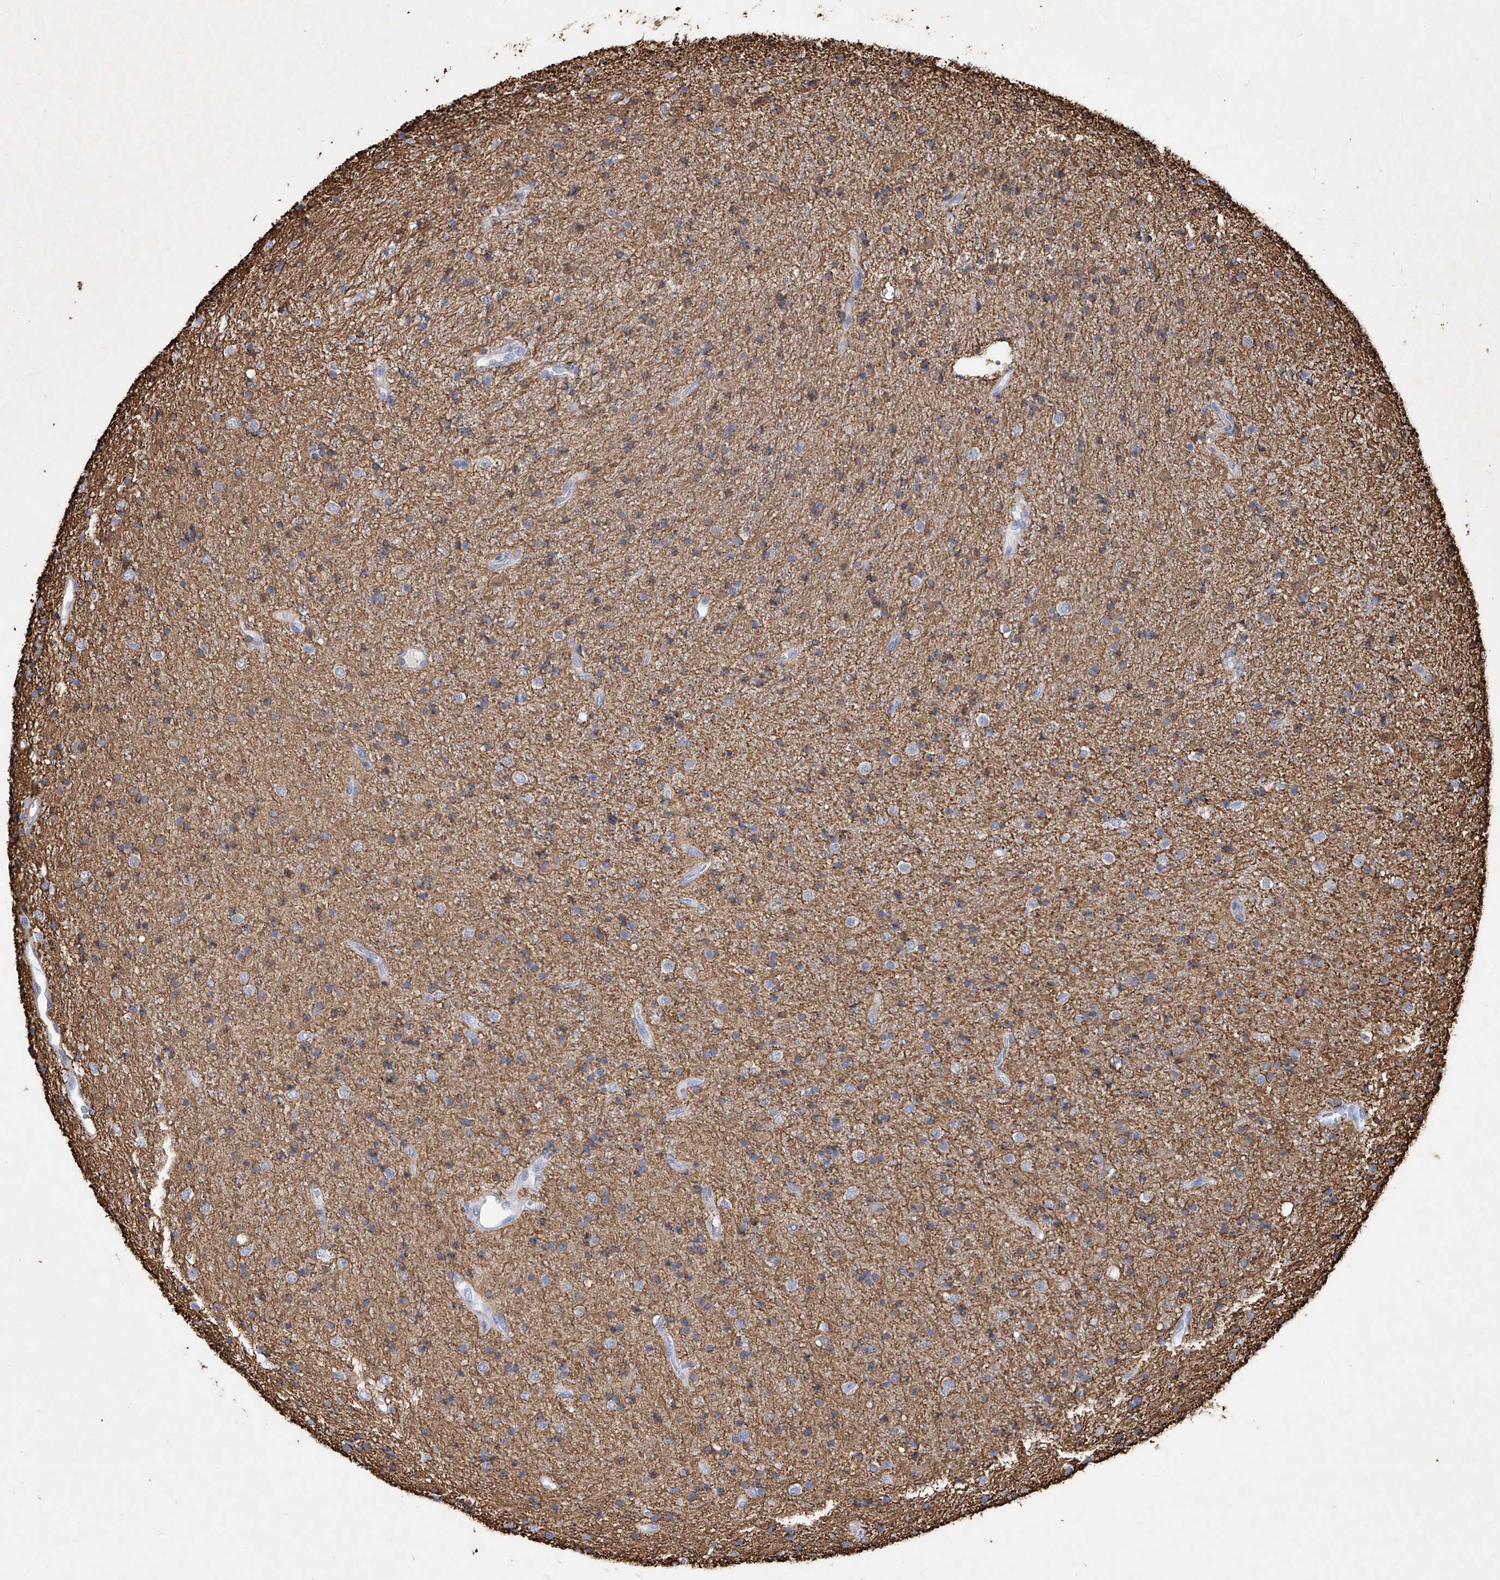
{"staining": {"intensity": "negative", "quantity": "none", "location": "none"}, "tissue": "glioma", "cell_type": "Tumor cells", "image_type": "cancer", "snomed": [{"axis": "morphology", "description": "Glioma, malignant, High grade"}, {"axis": "topography", "description": "Brain"}], "caption": "The photomicrograph demonstrates no staining of tumor cells in glioma. (Immunohistochemistry, brightfield microscopy, high magnification).", "gene": "ADRA1A", "patient": {"sex": "male", "age": 34}}